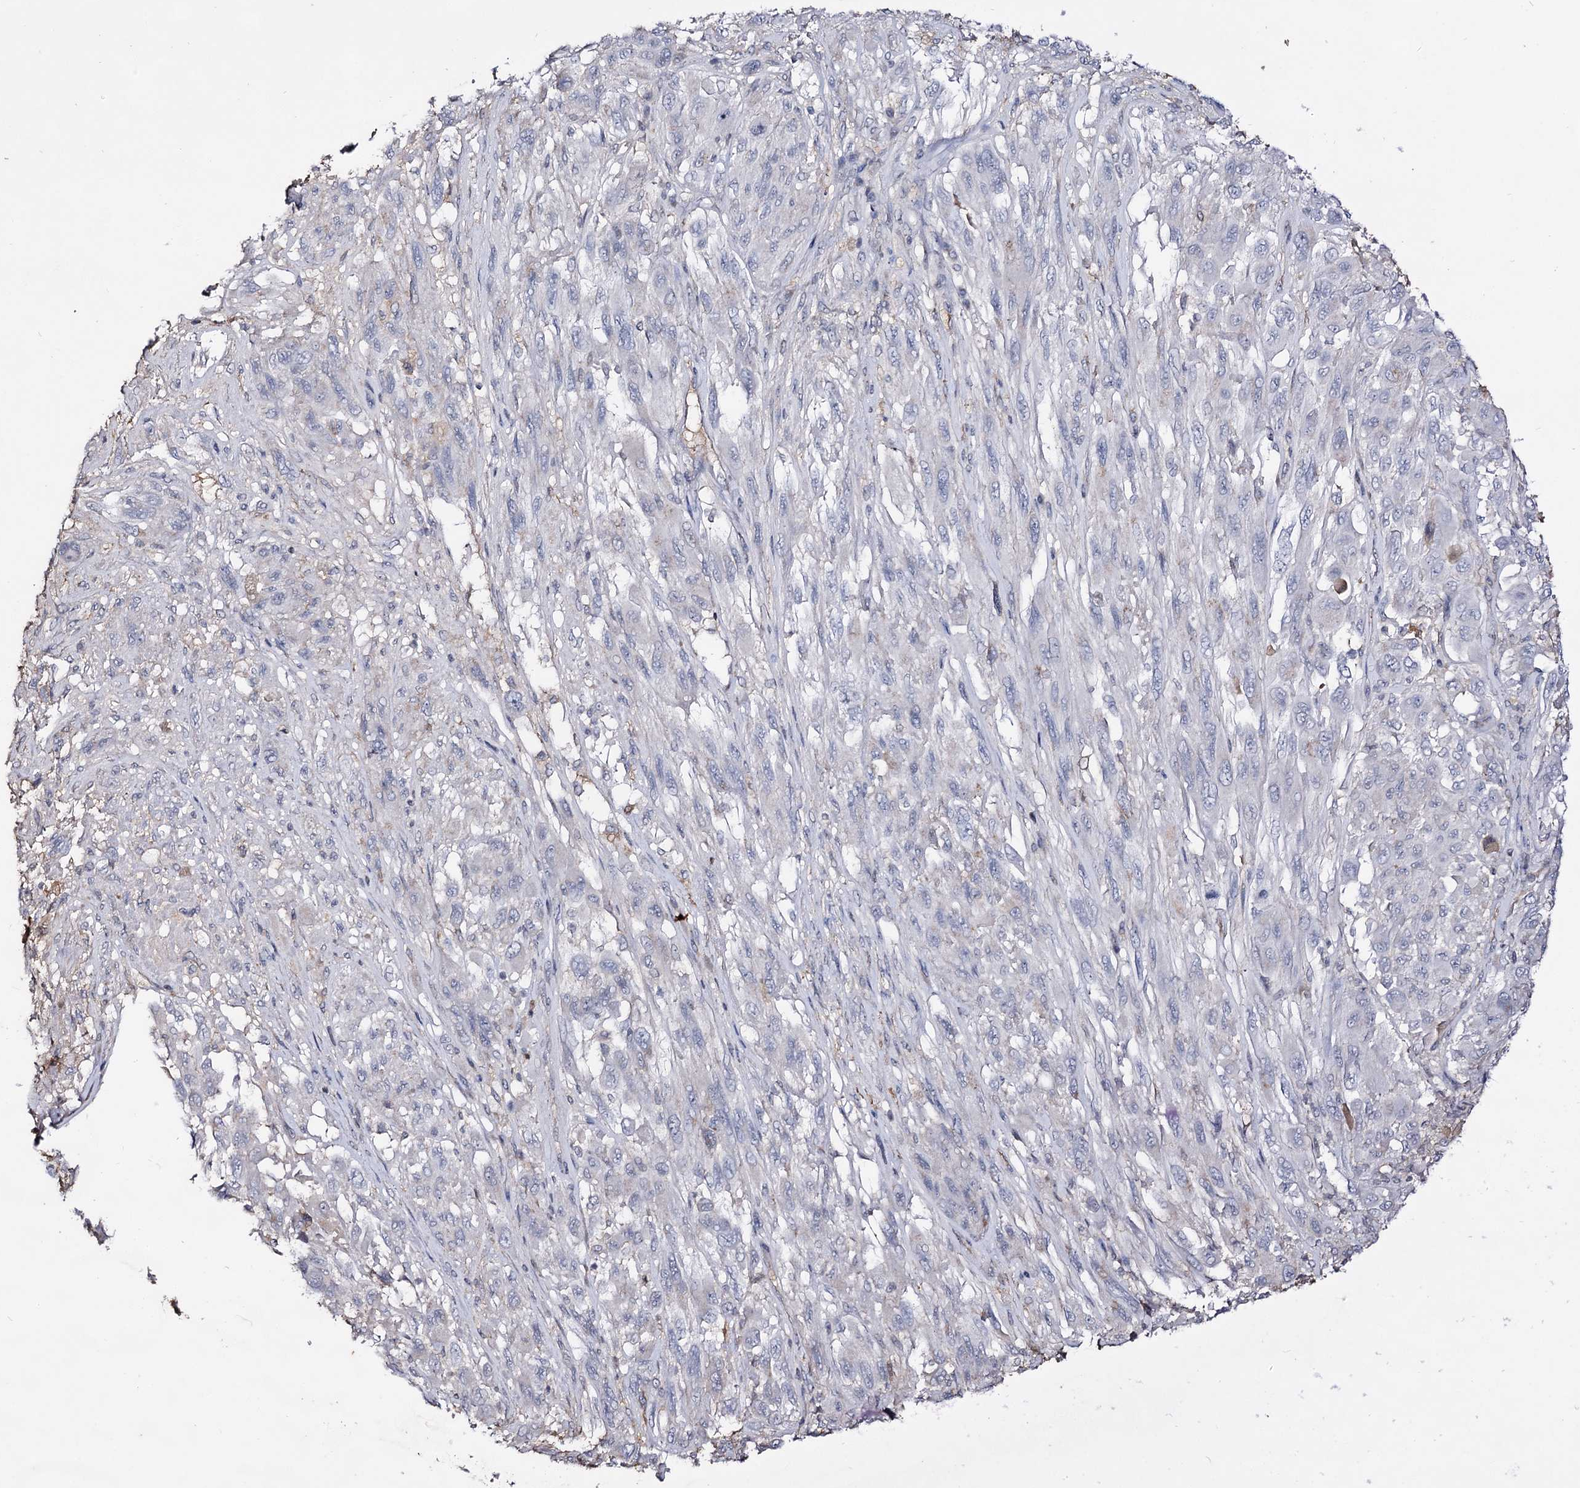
{"staining": {"intensity": "negative", "quantity": "none", "location": "none"}, "tissue": "melanoma", "cell_type": "Tumor cells", "image_type": "cancer", "snomed": [{"axis": "morphology", "description": "Malignant melanoma, NOS"}, {"axis": "topography", "description": "Skin"}], "caption": "A photomicrograph of melanoma stained for a protein demonstrates no brown staining in tumor cells. The staining is performed using DAB (3,3'-diaminobenzidine) brown chromogen with nuclei counter-stained in using hematoxylin.", "gene": "PLIN1", "patient": {"sex": "female", "age": 91}}